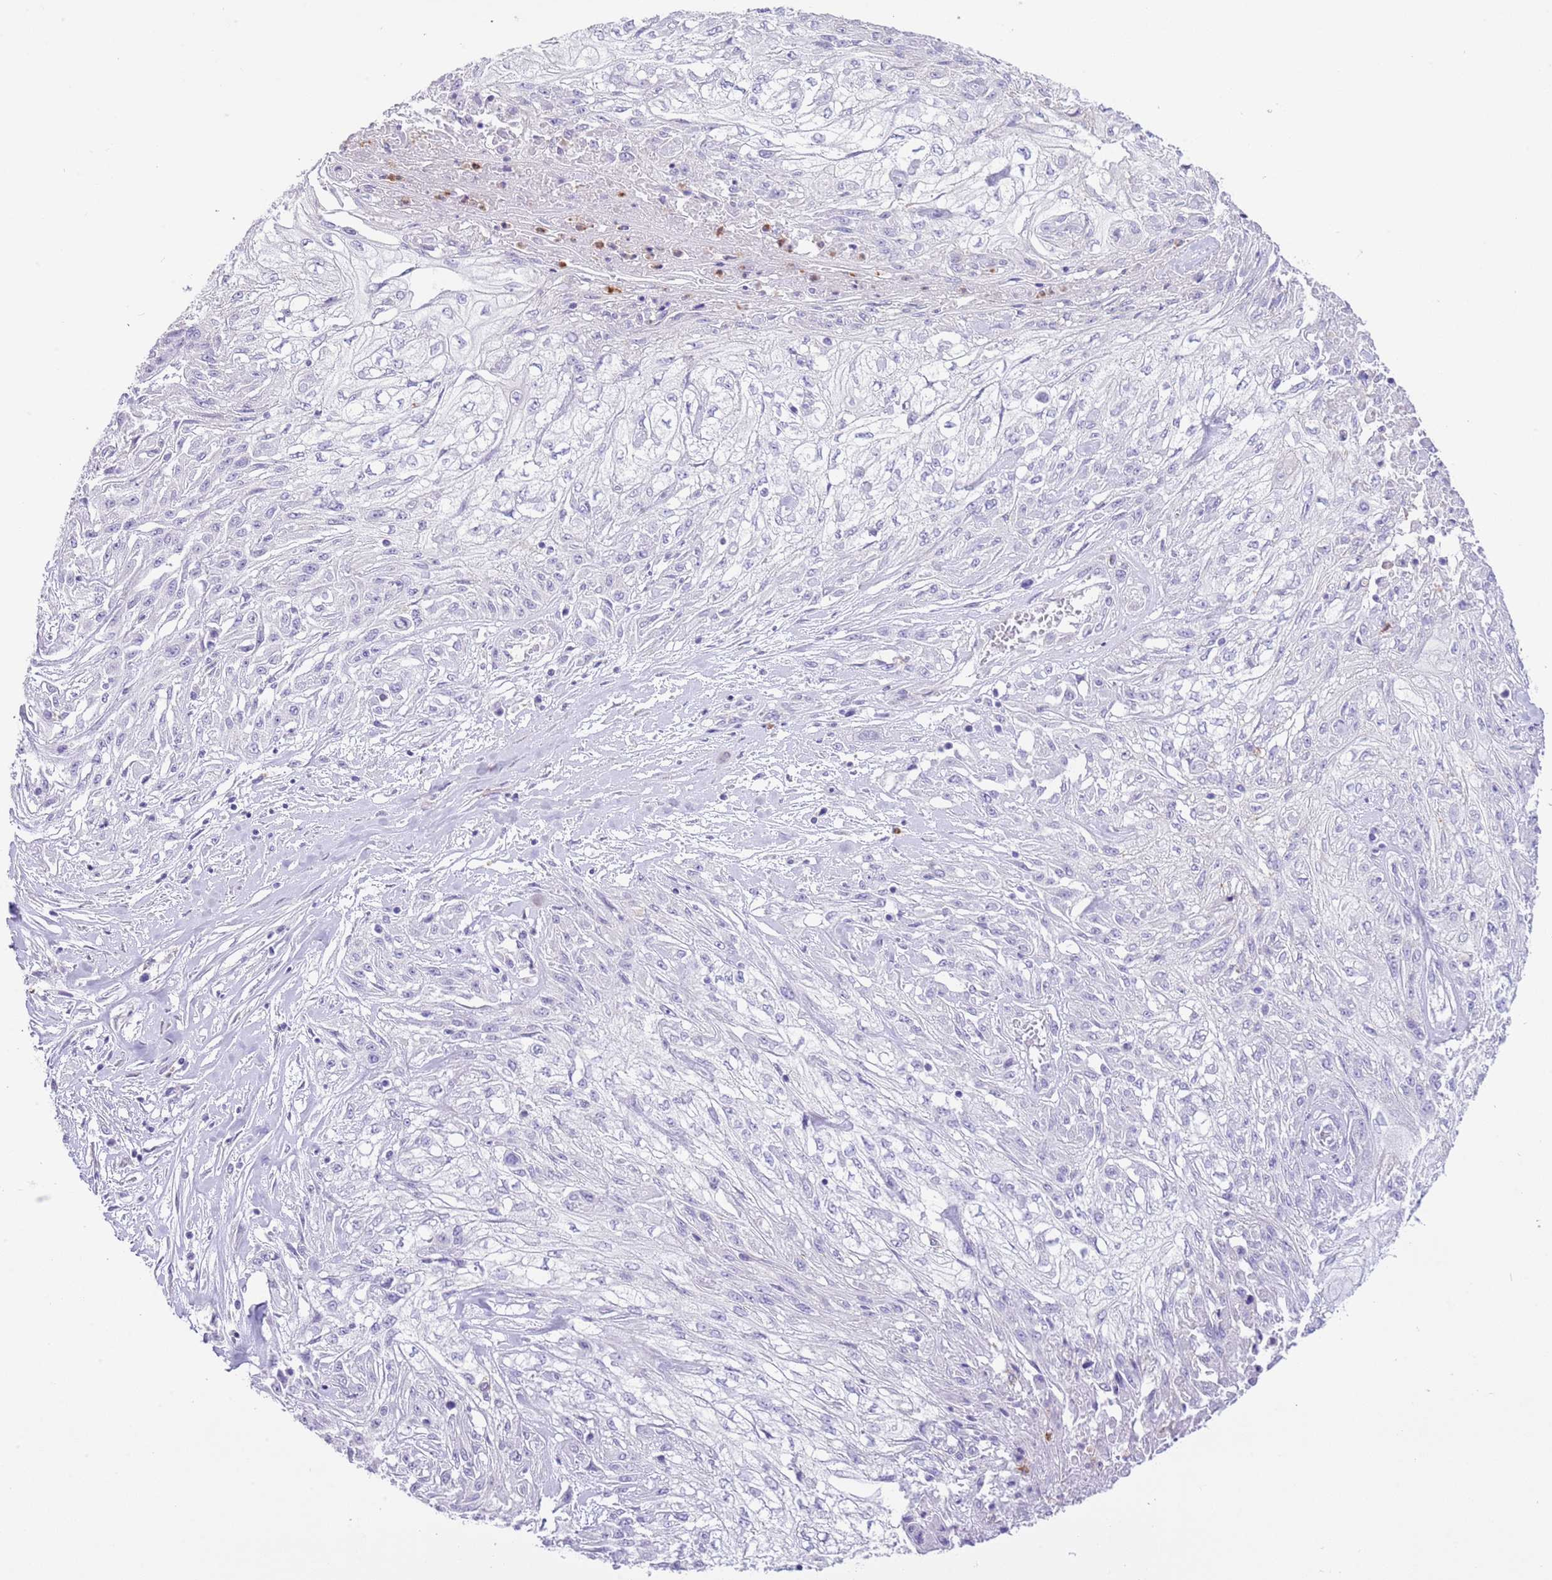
{"staining": {"intensity": "negative", "quantity": "none", "location": "none"}, "tissue": "skin cancer", "cell_type": "Tumor cells", "image_type": "cancer", "snomed": [{"axis": "morphology", "description": "Squamous cell carcinoma, NOS"}, {"axis": "morphology", "description": "Squamous cell carcinoma, metastatic, NOS"}, {"axis": "topography", "description": "Skin"}, {"axis": "topography", "description": "Lymph node"}], "caption": "This is an immunohistochemistry histopathology image of skin cancer. There is no positivity in tumor cells.", "gene": "OR2Z1", "patient": {"sex": "male", "age": 75}}